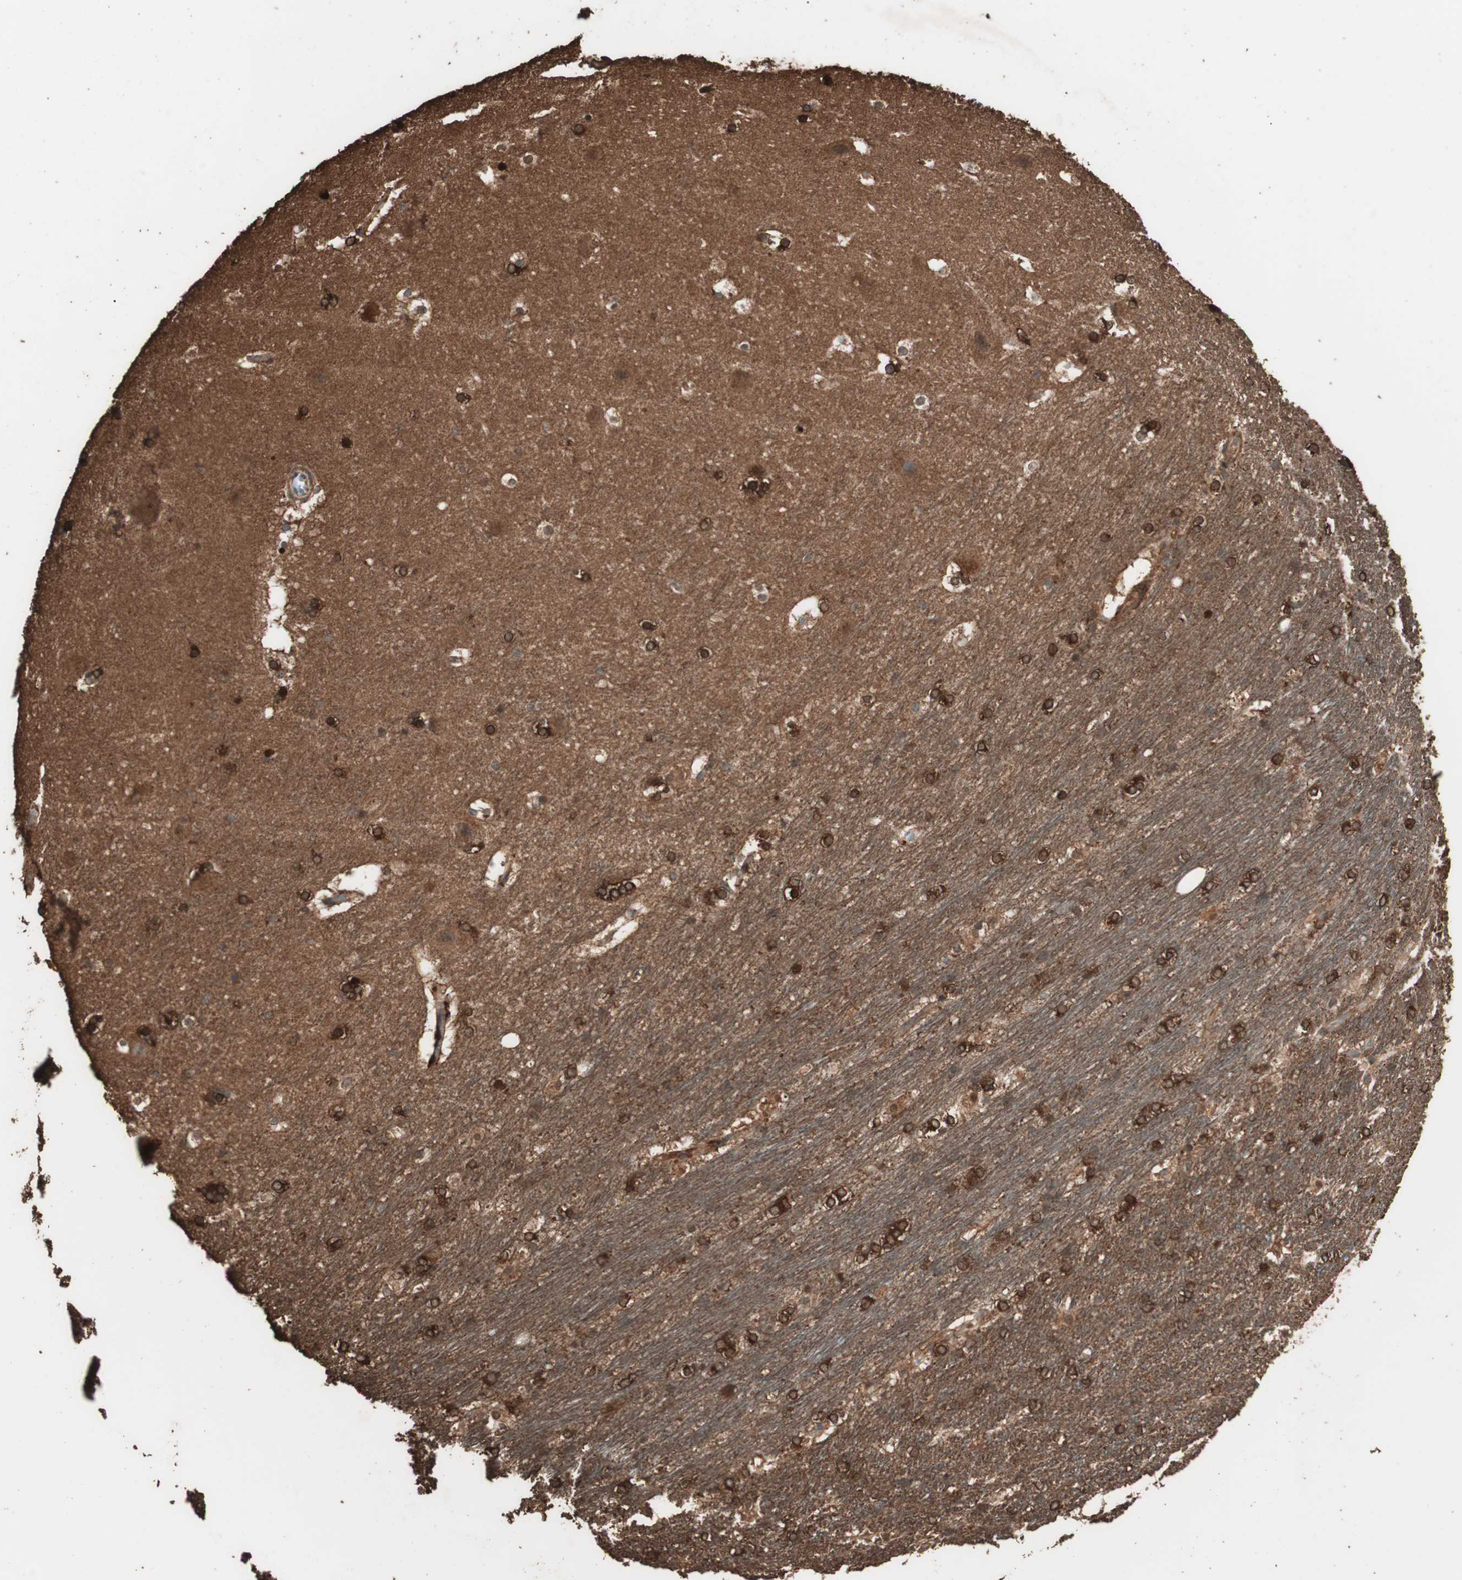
{"staining": {"intensity": "strong", "quantity": ">75%", "location": "cytoplasmic/membranous,nuclear"}, "tissue": "hippocampus", "cell_type": "Glial cells", "image_type": "normal", "snomed": [{"axis": "morphology", "description": "Normal tissue, NOS"}, {"axis": "topography", "description": "Hippocampus"}], "caption": "Immunohistochemical staining of benign hippocampus exhibits high levels of strong cytoplasmic/membranous,nuclear positivity in about >75% of glial cells.", "gene": "CCN4", "patient": {"sex": "female", "age": 19}}